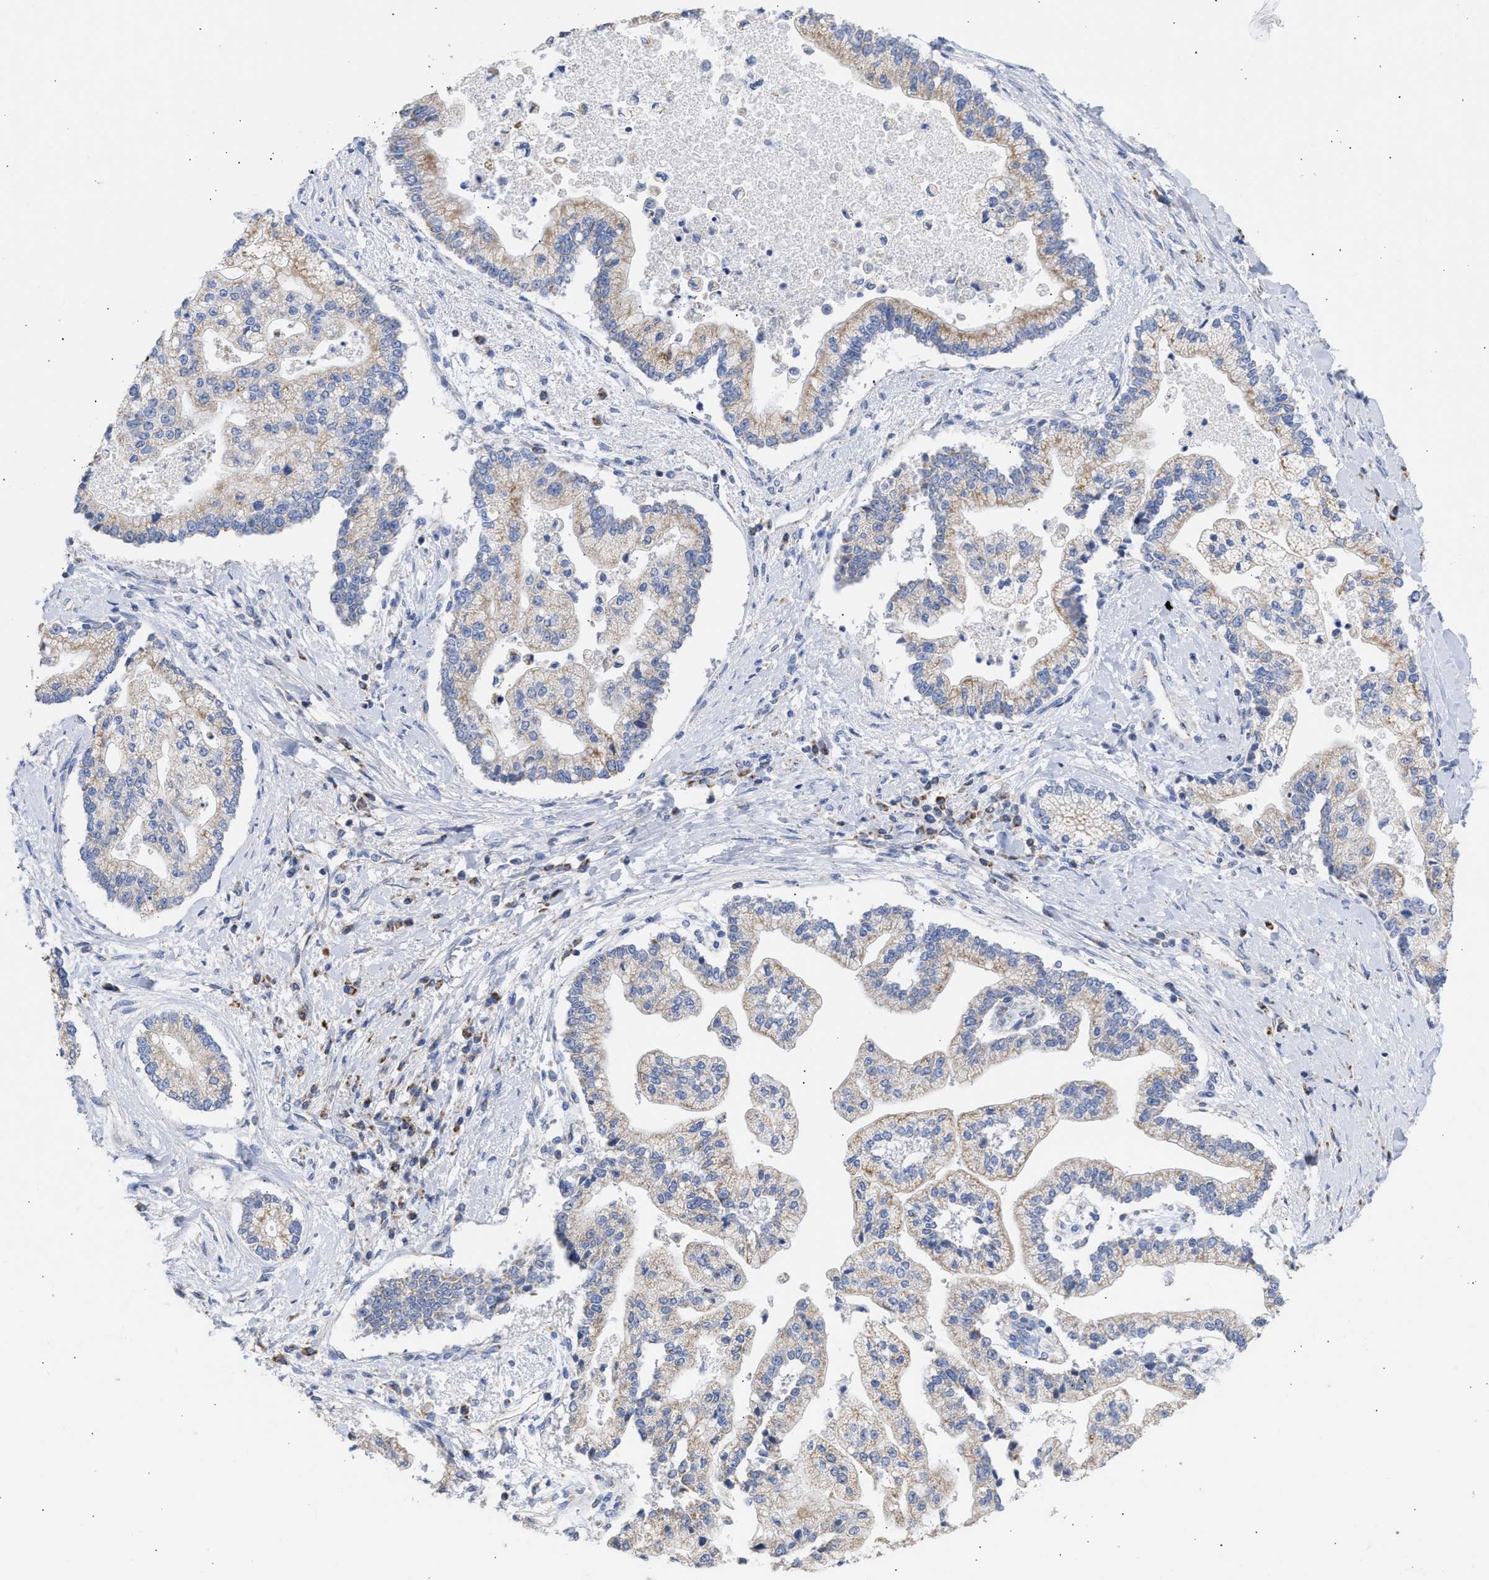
{"staining": {"intensity": "weak", "quantity": ">75%", "location": "cytoplasmic/membranous"}, "tissue": "liver cancer", "cell_type": "Tumor cells", "image_type": "cancer", "snomed": [{"axis": "morphology", "description": "Cholangiocarcinoma"}, {"axis": "topography", "description": "Liver"}], "caption": "Immunohistochemistry (IHC) of human liver cancer displays low levels of weak cytoplasmic/membranous positivity in approximately >75% of tumor cells.", "gene": "ACOT13", "patient": {"sex": "male", "age": 50}}